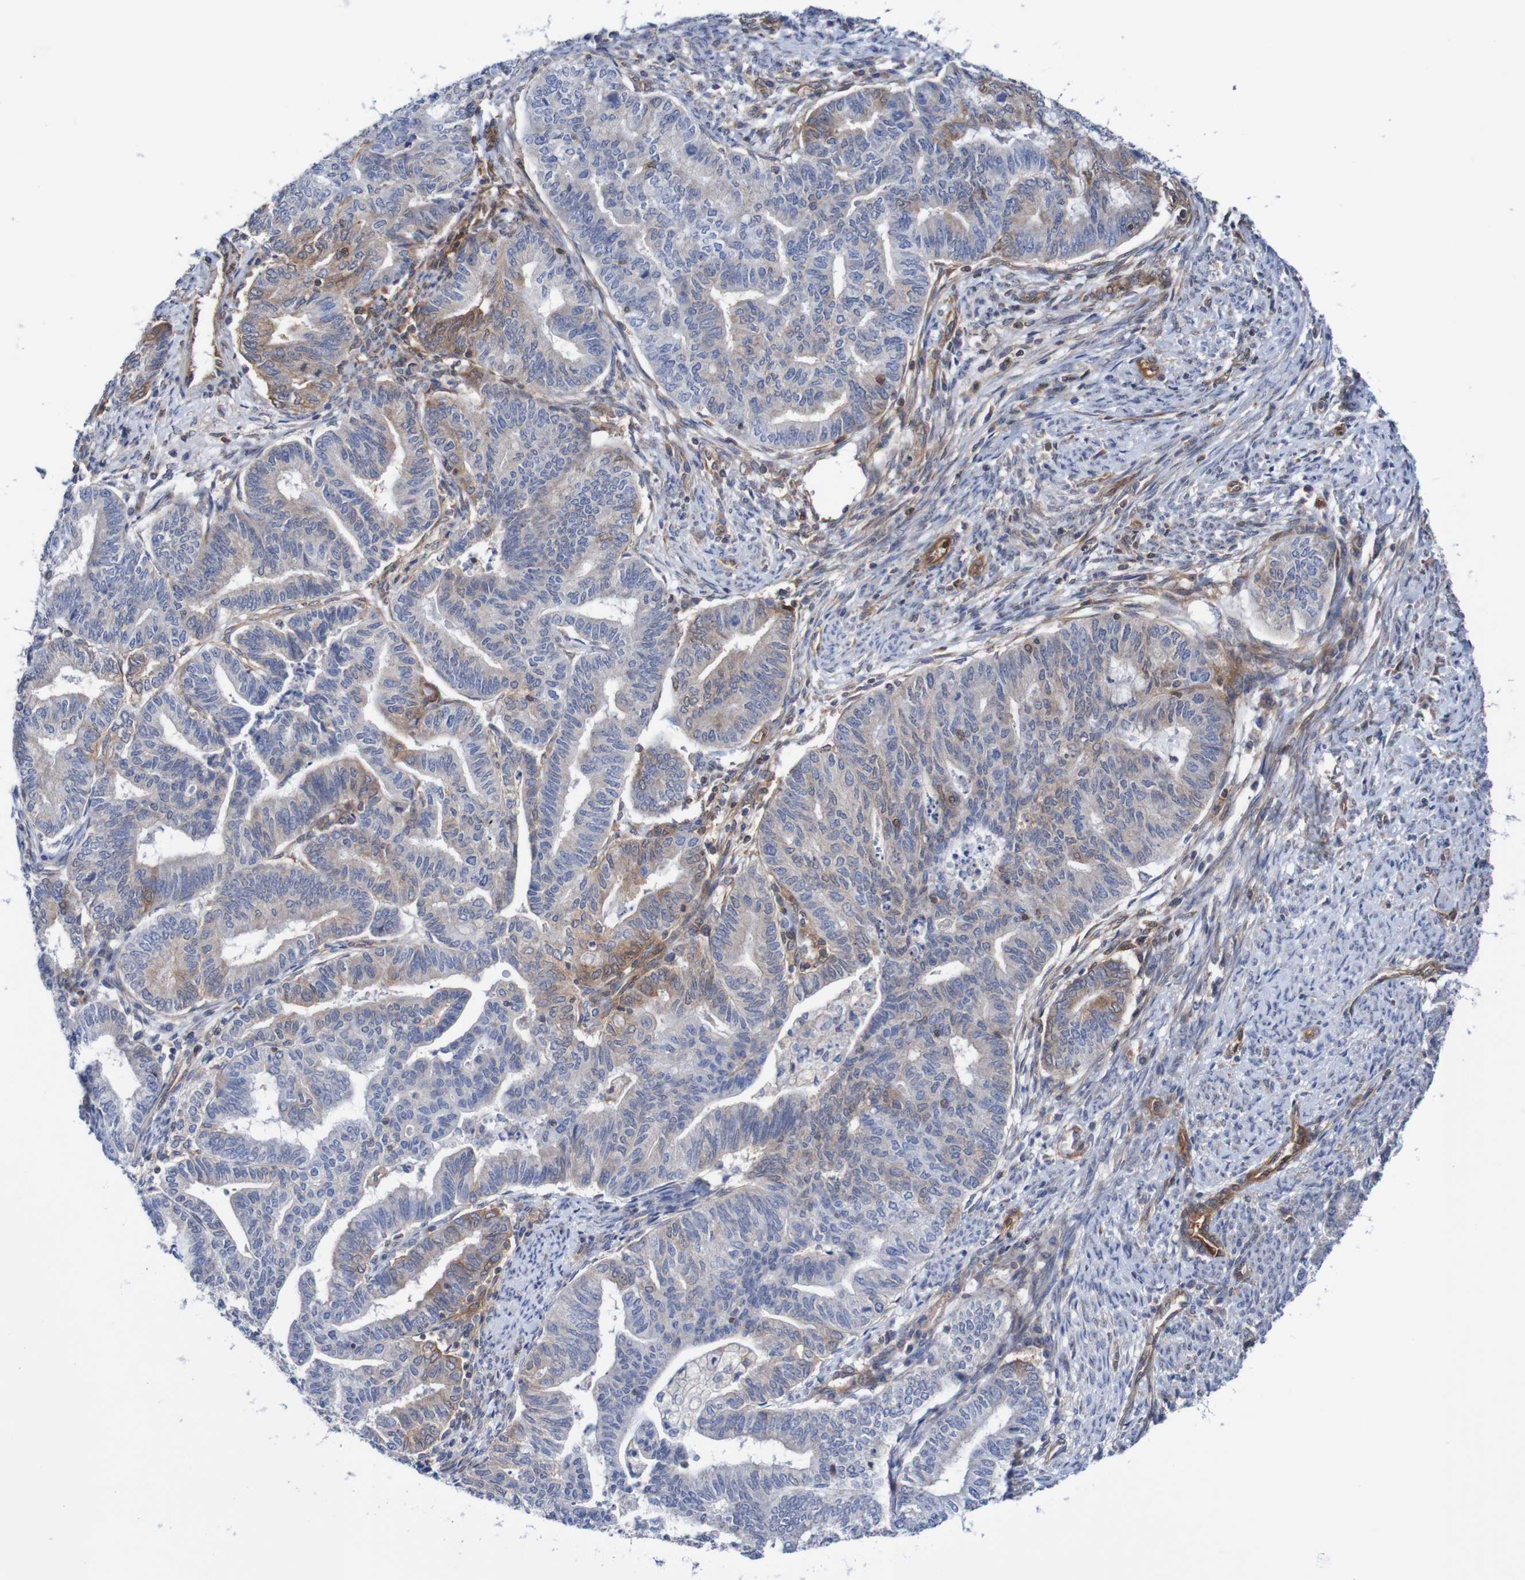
{"staining": {"intensity": "negative", "quantity": "none", "location": "none"}, "tissue": "endometrial cancer", "cell_type": "Tumor cells", "image_type": "cancer", "snomed": [{"axis": "morphology", "description": "Adenocarcinoma, NOS"}, {"axis": "topography", "description": "Endometrium"}], "caption": "DAB (3,3'-diaminobenzidine) immunohistochemical staining of human adenocarcinoma (endometrial) demonstrates no significant staining in tumor cells.", "gene": "RIGI", "patient": {"sex": "female", "age": 79}}